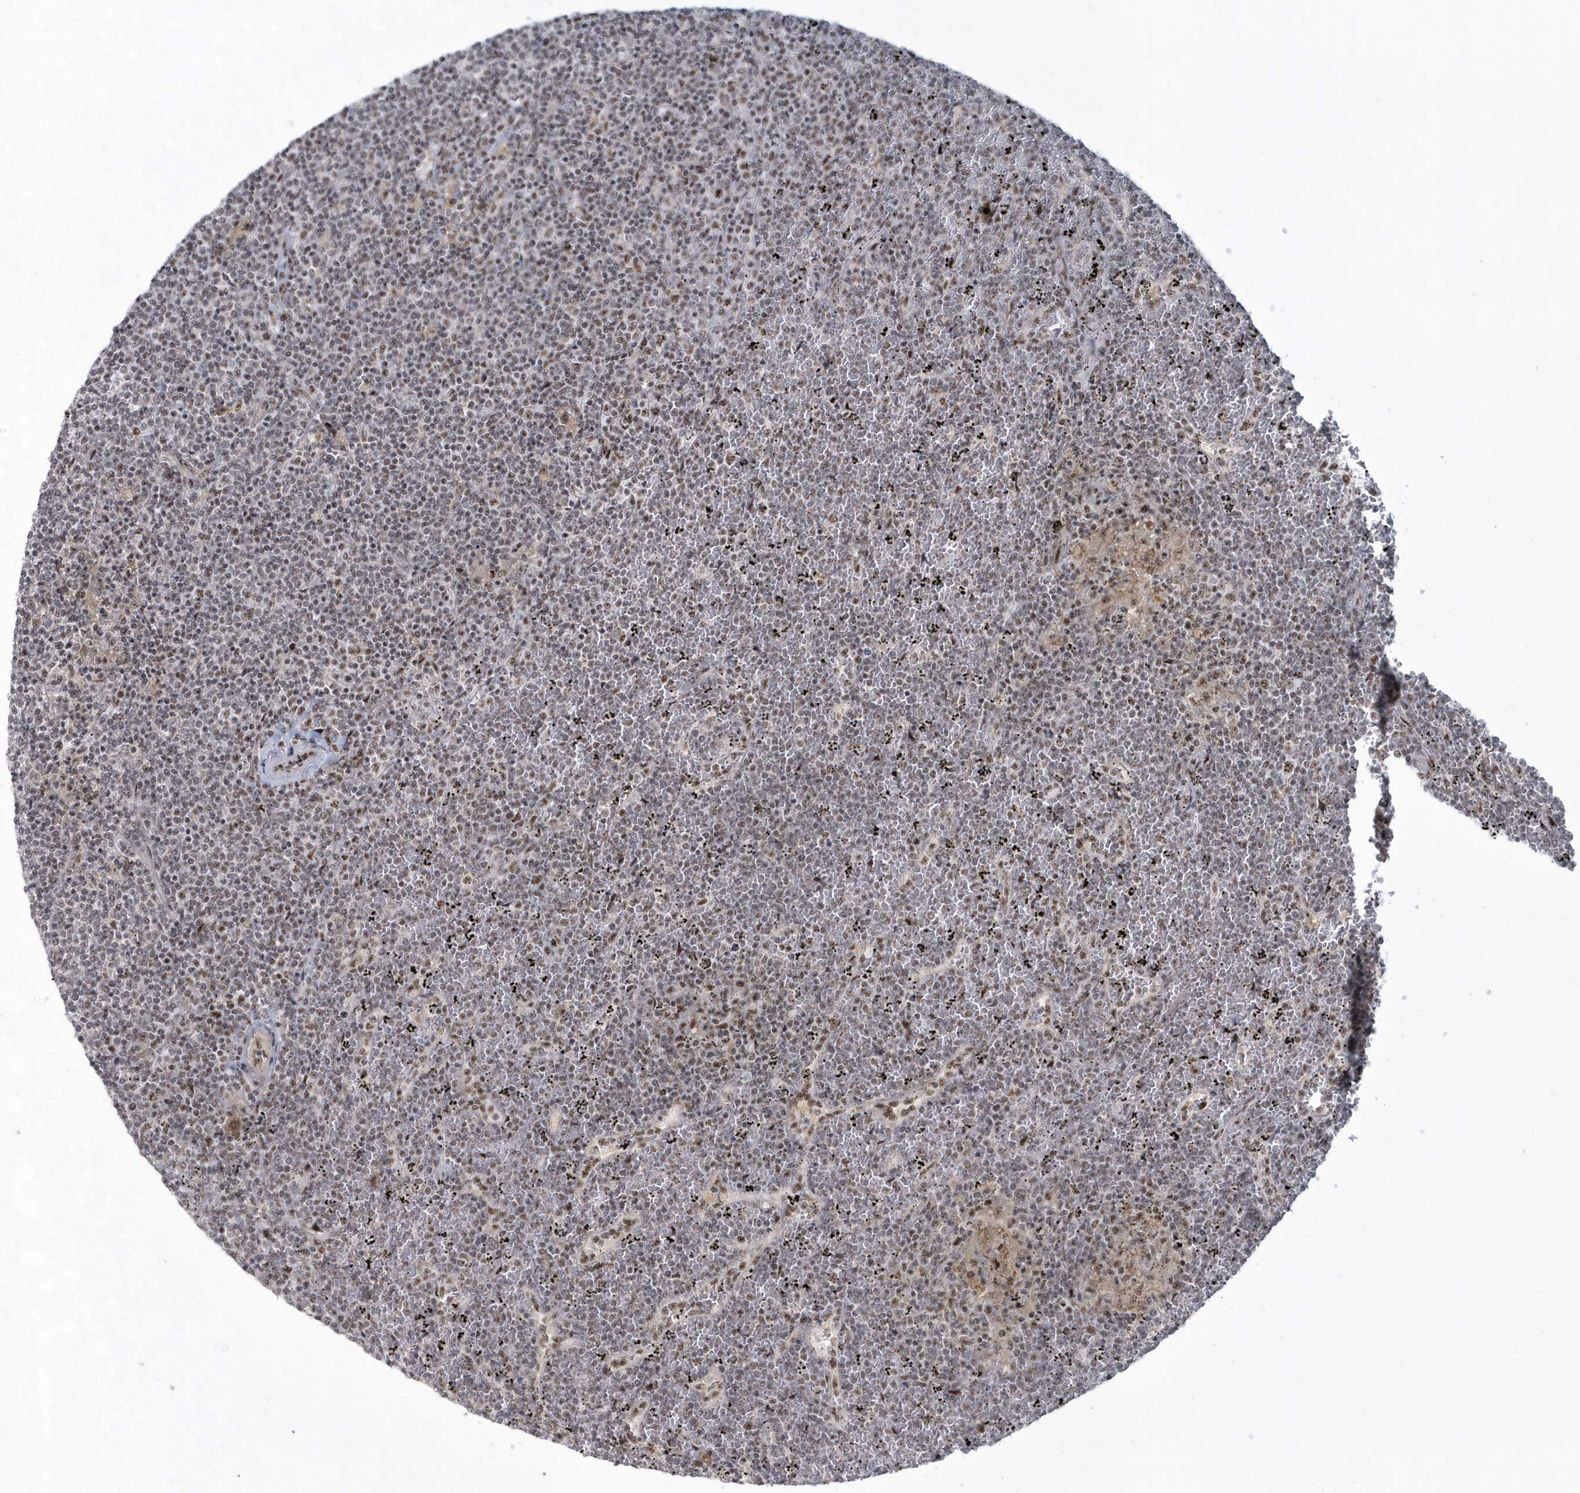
{"staining": {"intensity": "moderate", "quantity": "25%-75%", "location": "nuclear"}, "tissue": "lymphoma", "cell_type": "Tumor cells", "image_type": "cancer", "snomed": [{"axis": "morphology", "description": "Malignant lymphoma, non-Hodgkin's type, Low grade"}, {"axis": "topography", "description": "Spleen"}], "caption": "Protein analysis of malignant lymphoma, non-Hodgkin's type (low-grade) tissue shows moderate nuclear positivity in about 25%-75% of tumor cells. (IHC, brightfield microscopy, high magnification).", "gene": "KDM6B", "patient": {"sex": "female", "age": 19}}